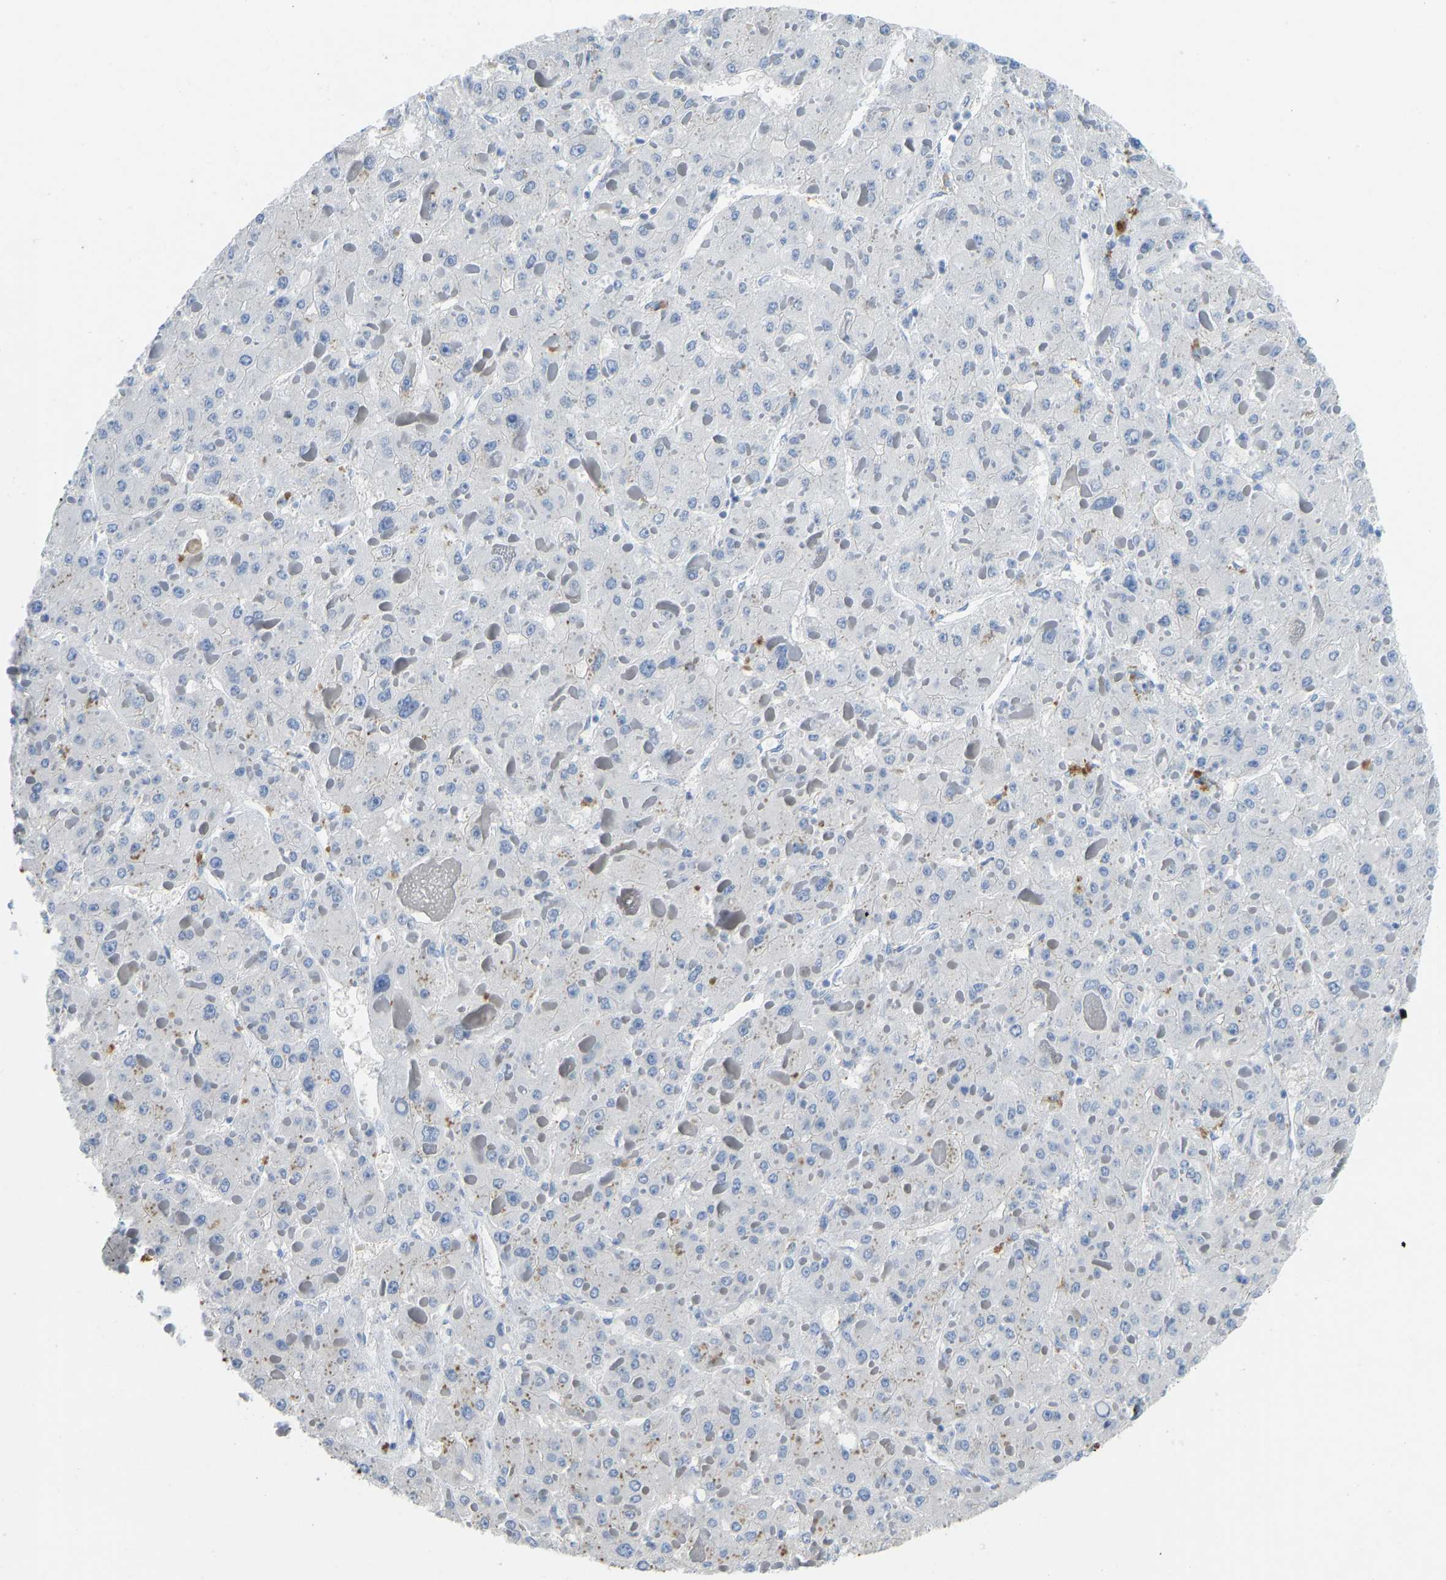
{"staining": {"intensity": "negative", "quantity": "none", "location": "none"}, "tissue": "liver cancer", "cell_type": "Tumor cells", "image_type": "cancer", "snomed": [{"axis": "morphology", "description": "Carcinoma, Hepatocellular, NOS"}, {"axis": "topography", "description": "Liver"}], "caption": "This is an immunohistochemistry image of liver cancer (hepatocellular carcinoma). There is no expression in tumor cells.", "gene": "NDRG3", "patient": {"sex": "female", "age": 73}}